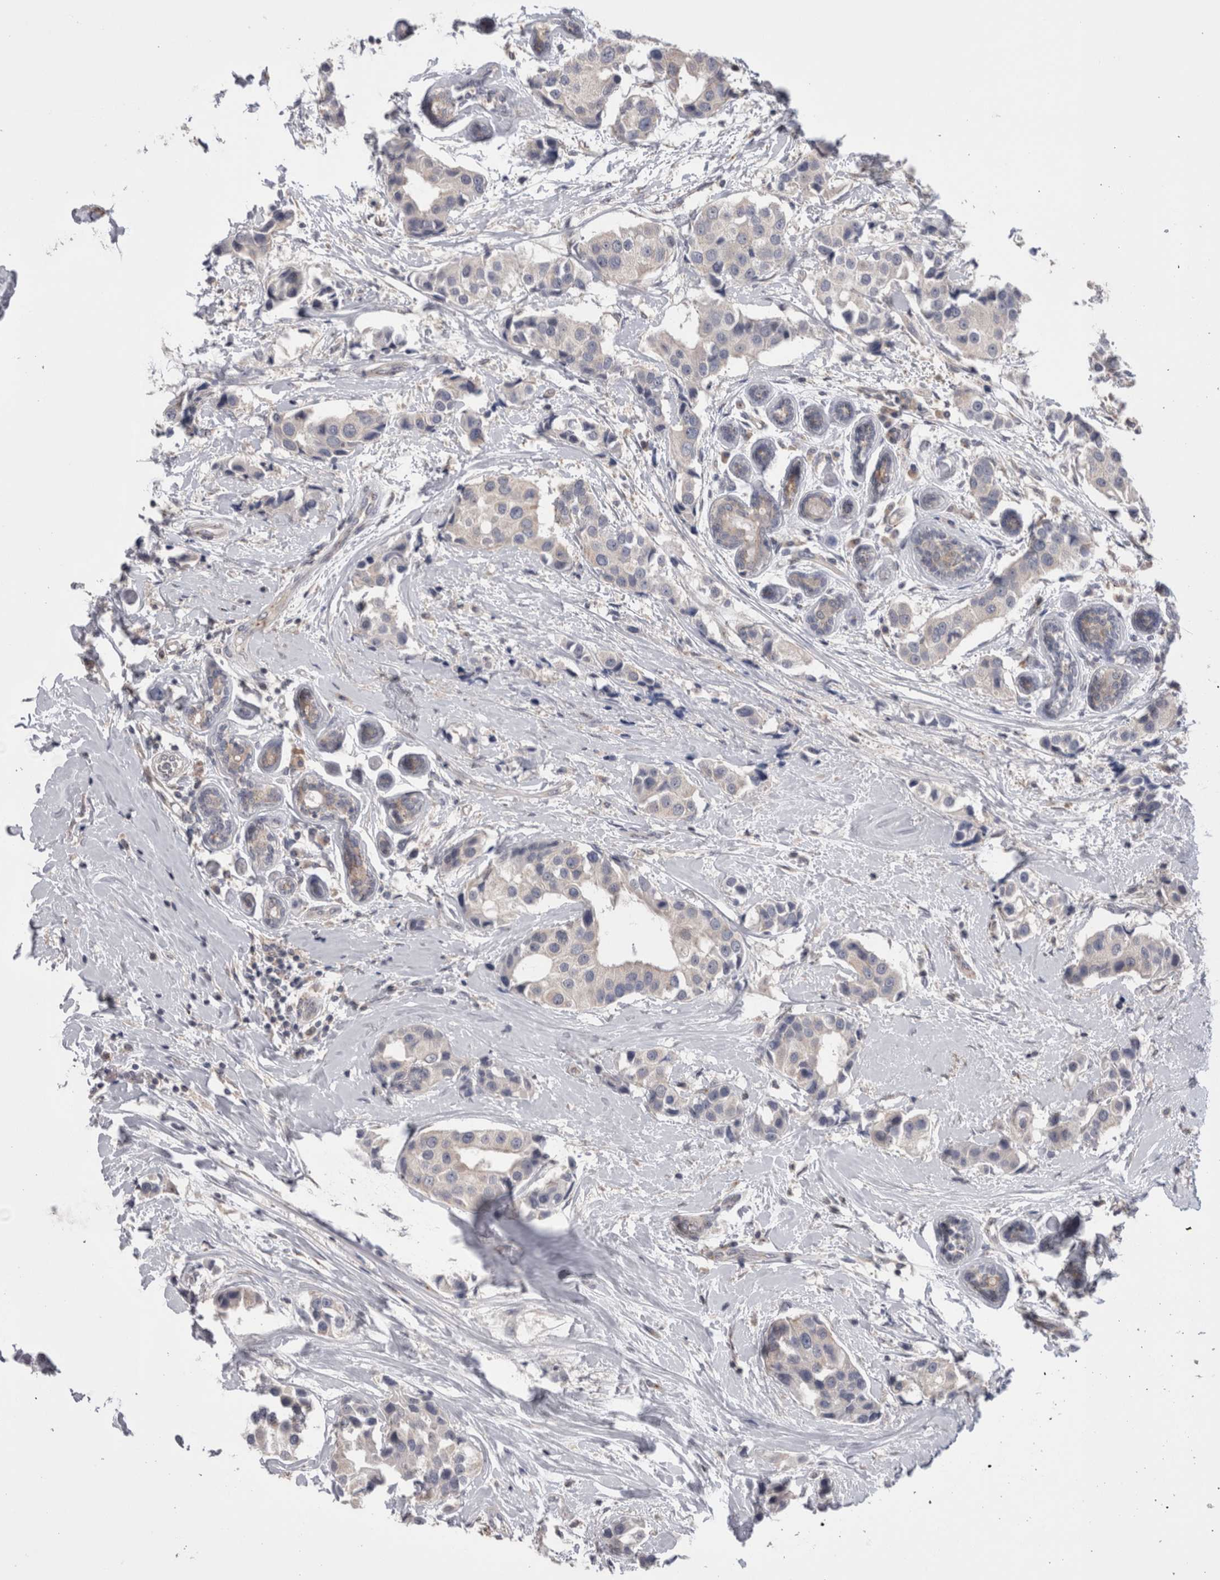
{"staining": {"intensity": "negative", "quantity": "none", "location": "none"}, "tissue": "breast cancer", "cell_type": "Tumor cells", "image_type": "cancer", "snomed": [{"axis": "morphology", "description": "Normal tissue, NOS"}, {"axis": "morphology", "description": "Duct carcinoma"}, {"axis": "topography", "description": "Breast"}], "caption": "Breast cancer stained for a protein using immunohistochemistry displays no expression tumor cells.", "gene": "DCTN6", "patient": {"sex": "female", "age": 39}}